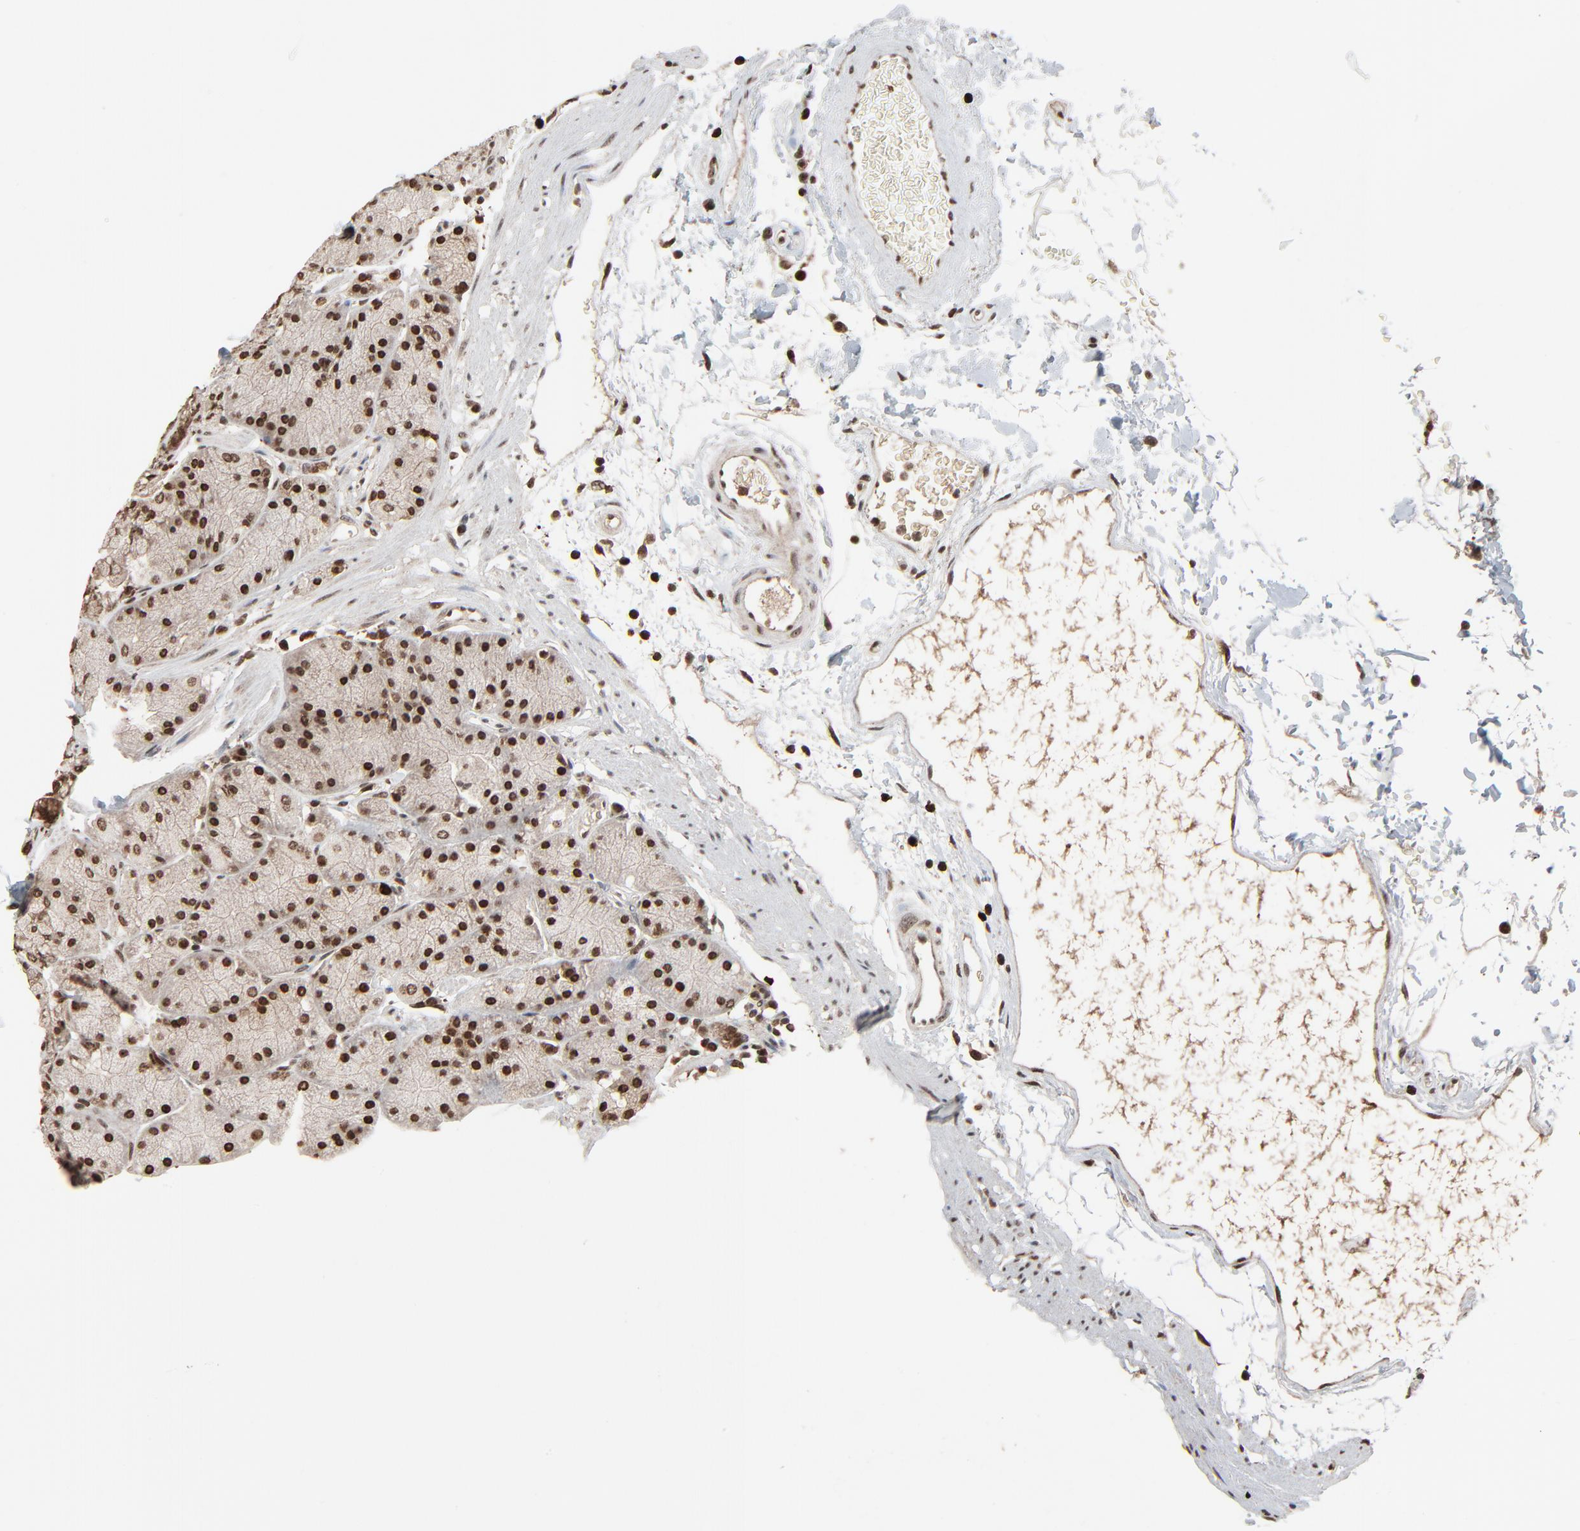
{"staining": {"intensity": "strong", "quantity": ">75%", "location": "nuclear"}, "tissue": "stomach", "cell_type": "Glandular cells", "image_type": "normal", "snomed": [{"axis": "morphology", "description": "Normal tissue, NOS"}, {"axis": "topography", "description": "Stomach, upper"}, {"axis": "topography", "description": "Stomach"}], "caption": "Strong nuclear positivity for a protein is seen in approximately >75% of glandular cells of normal stomach using immunohistochemistry (IHC).", "gene": "RPS6KA3", "patient": {"sex": "male", "age": 76}}